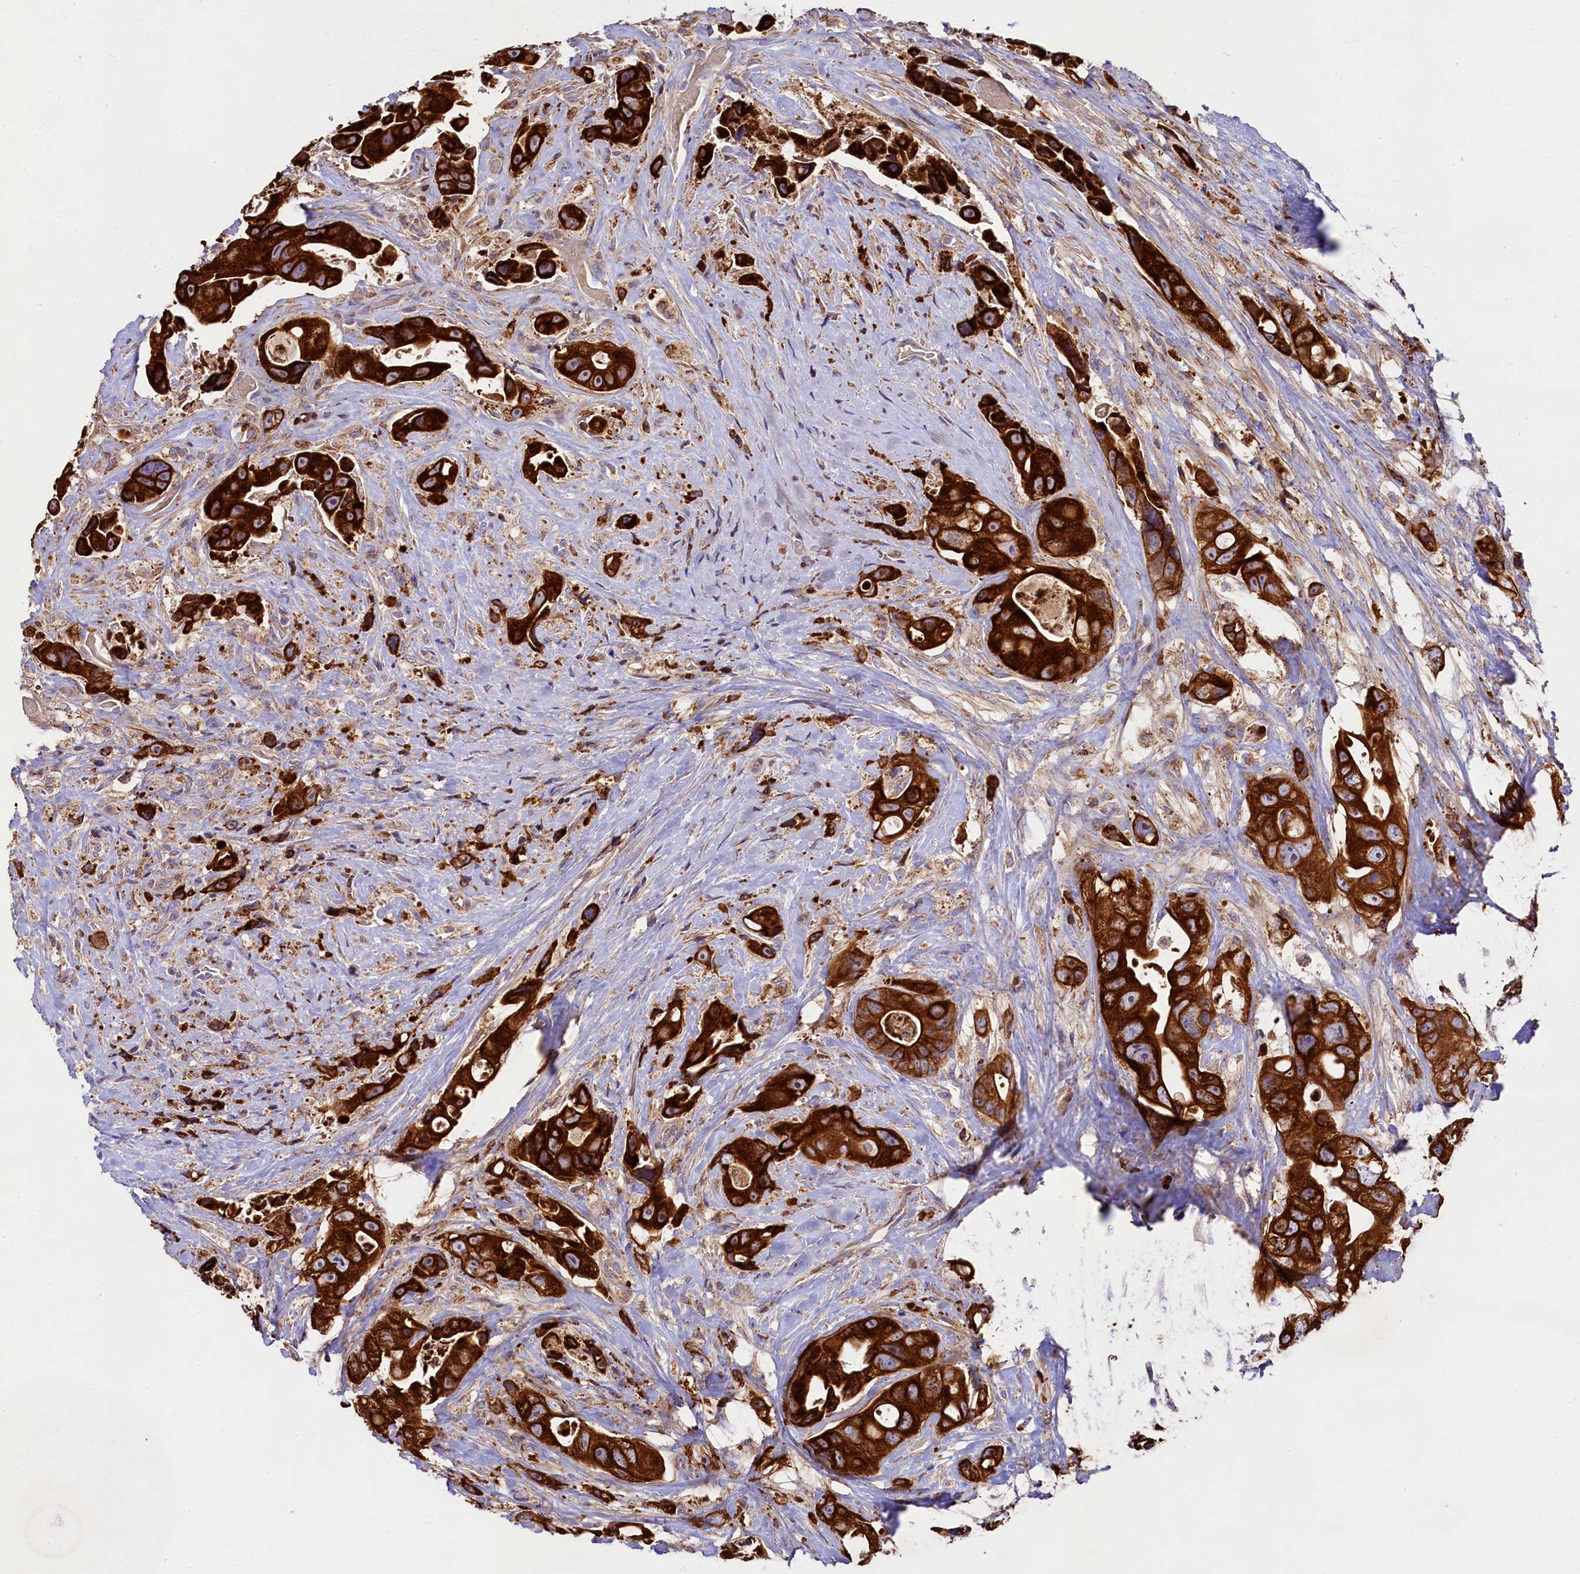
{"staining": {"intensity": "strong", "quantity": ">75%", "location": "cytoplasmic/membranous"}, "tissue": "colorectal cancer", "cell_type": "Tumor cells", "image_type": "cancer", "snomed": [{"axis": "morphology", "description": "Adenocarcinoma, NOS"}, {"axis": "topography", "description": "Colon"}], "caption": "Colorectal adenocarcinoma was stained to show a protein in brown. There is high levels of strong cytoplasmic/membranous staining in approximately >75% of tumor cells.", "gene": "CLYBL", "patient": {"sex": "female", "age": 46}}